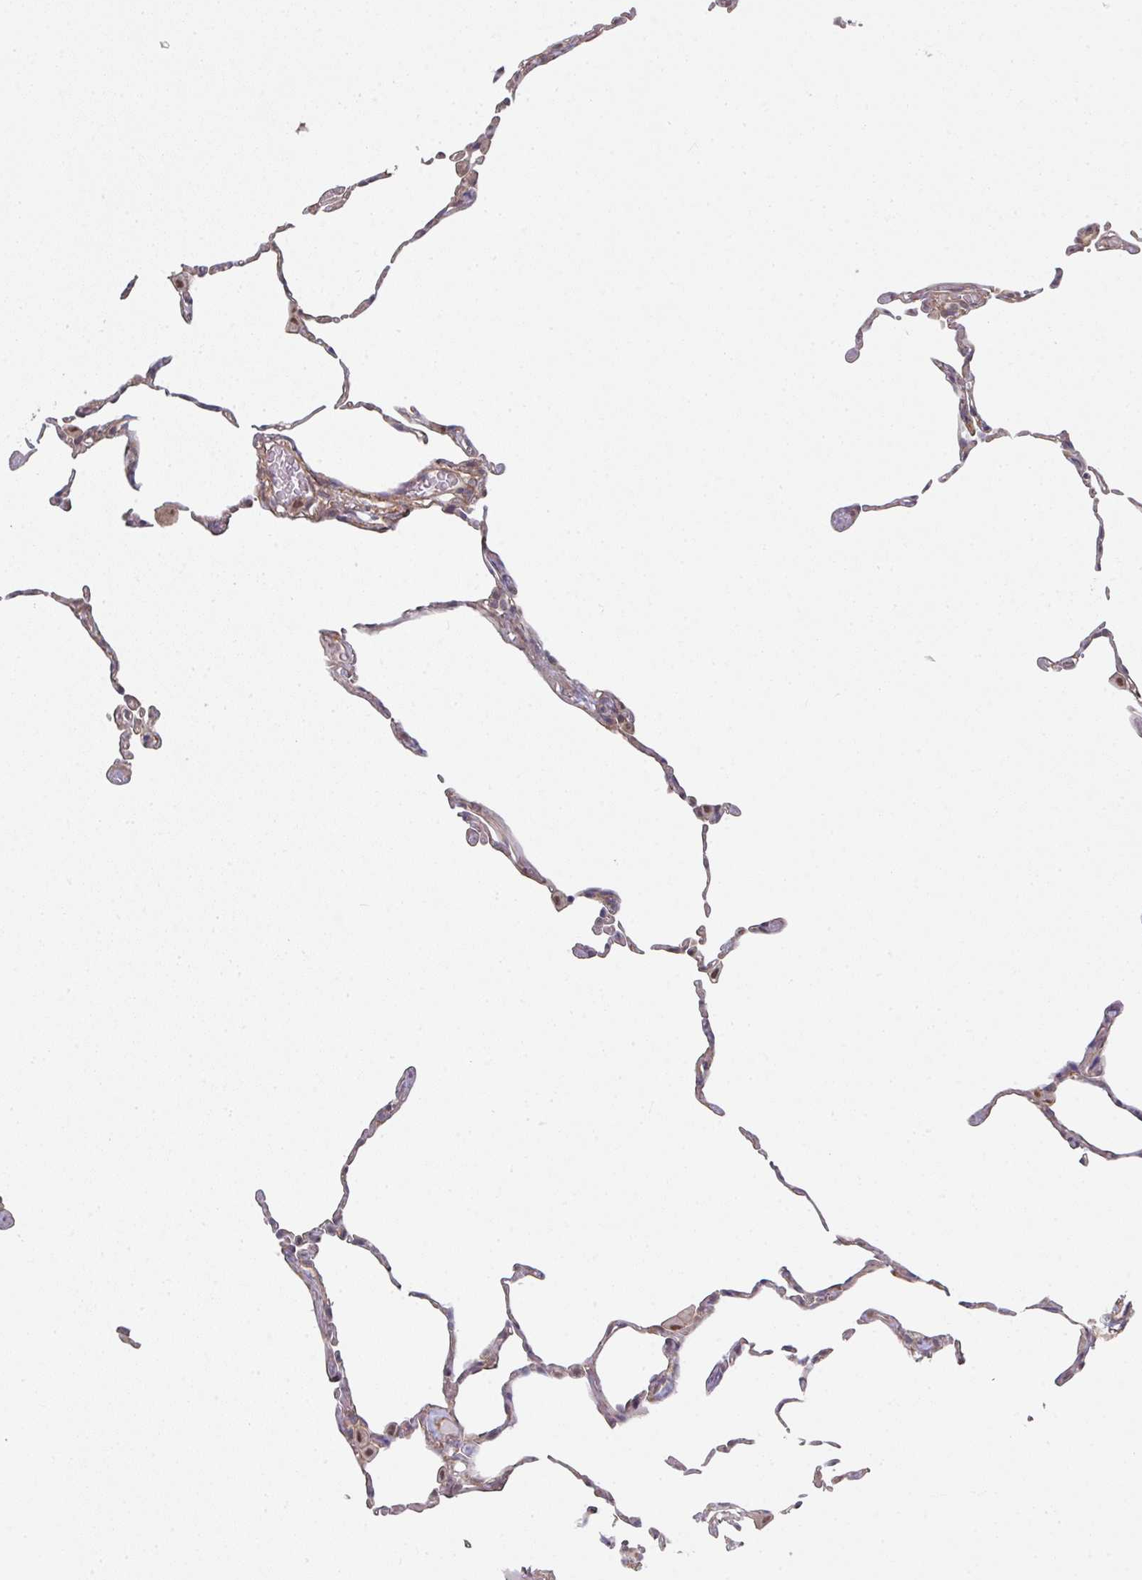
{"staining": {"intensity": "weak", "quantity": "25%-75%", "location": "cytoplasmic/membranous"}, "tissue": "lung", "cell_type": "Alveolar cells", "image_type": "normal", "snomed": [{"axis": "morphology", "description": "Normal tissue, NOS"}, {"axis": "topography", "description": "Lung"}], "caption": "Weak cytoplasmic/membranous positivity is appreciated in about 25%-75% of alveolar cells in normal lung.", "gene": "PSME3IP1", "patient": {"sex": "female", "age": 57}}